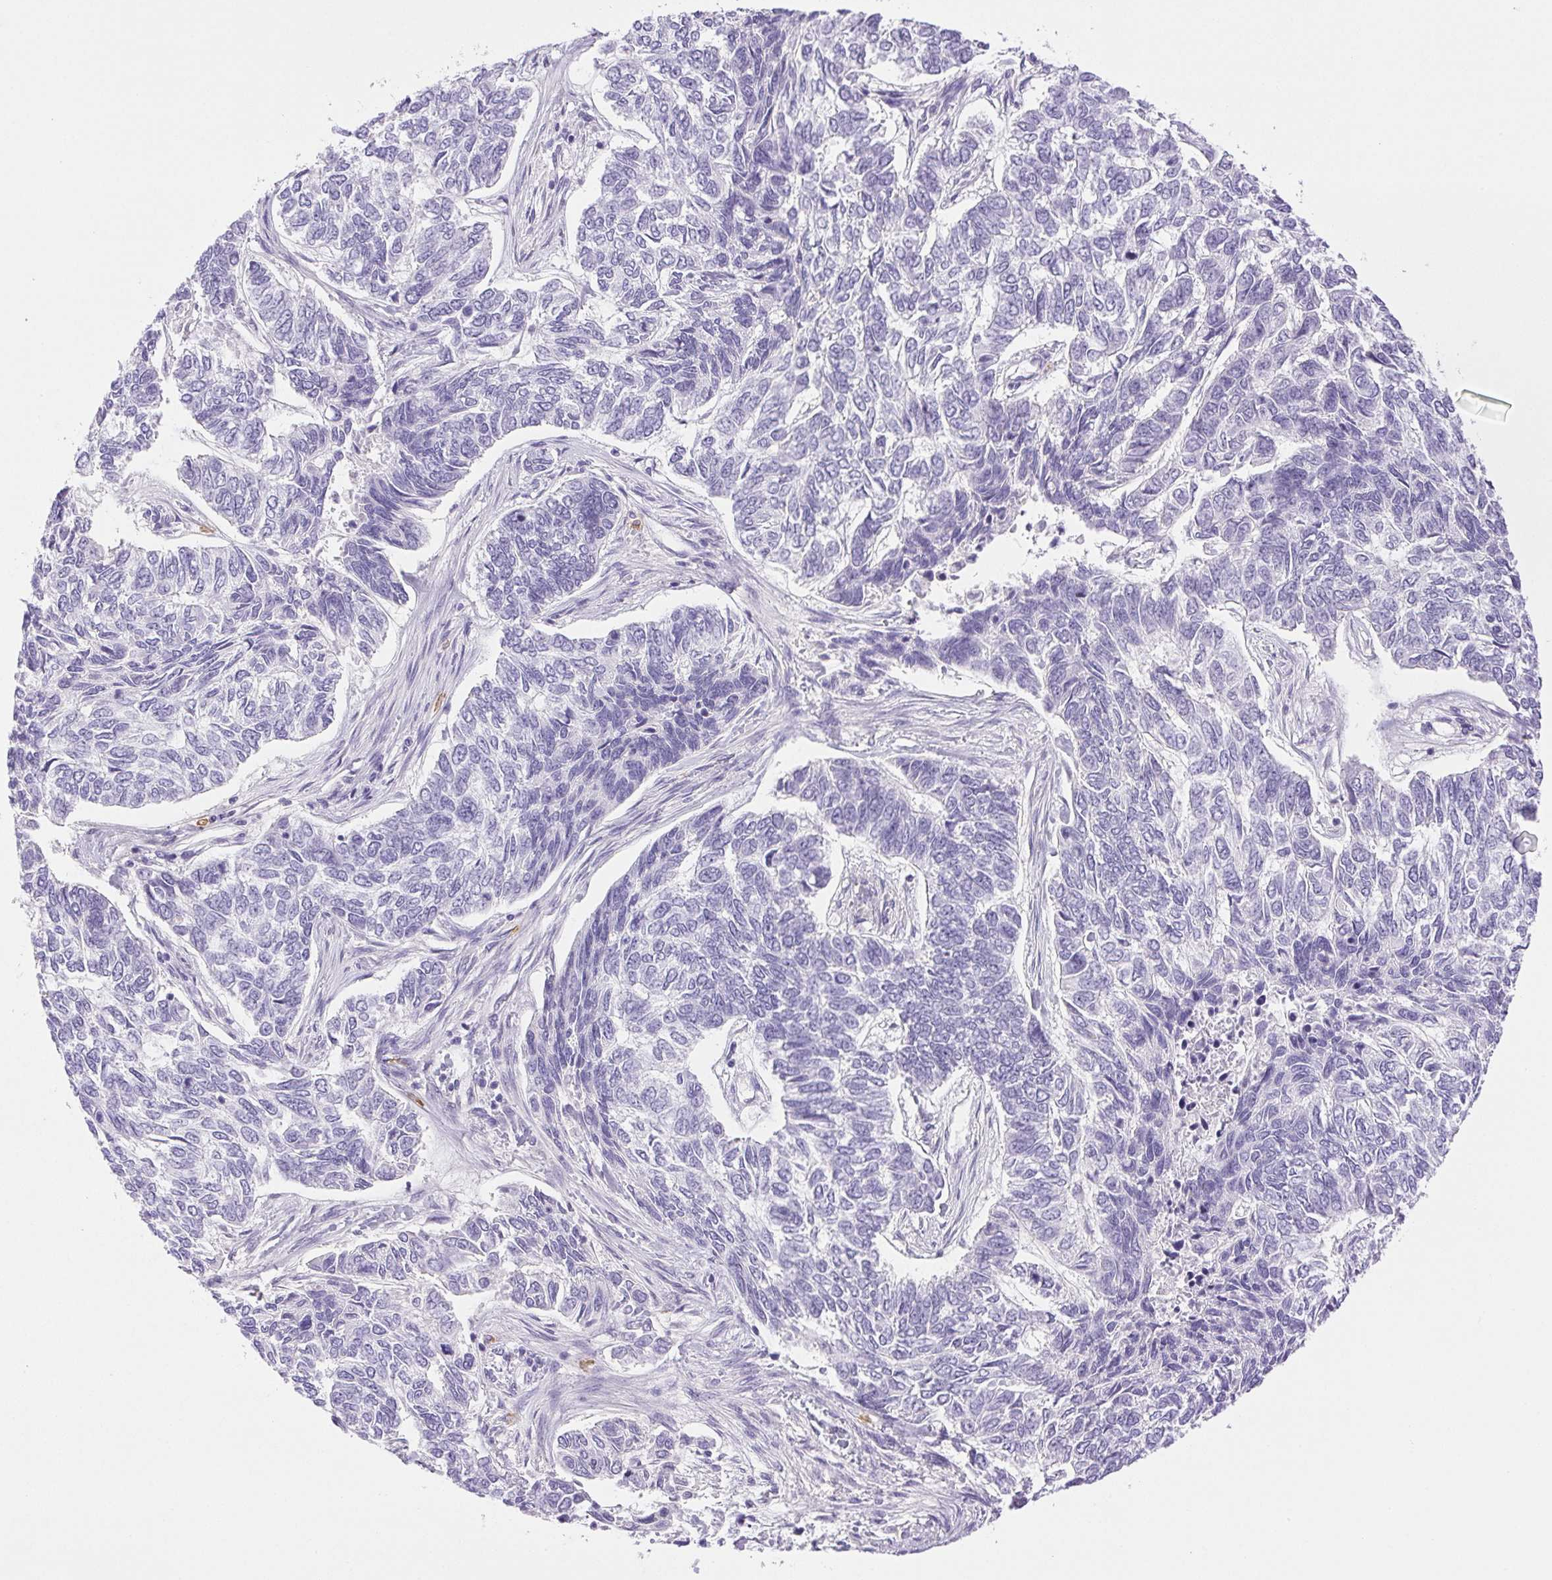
{"staining": {"intensity": "negative", "quantity": "none", "location": "none"}, "tissue": "skin cancer", "cell_type": "Tumor cells", "image_type": "cancer", "snomed": [{"axis": "morphology", "description": "Basal cell carcinoma"}, {"axis": "topography", "description": "Skin"}], "caption": "An immunohistochemistry micrograph of skin basal cell carcinoma is shown. There is no staining in tumor cells of skin basal cell carcinoma.", "gene": "PAPPA2", "patient": {"sex": "female", "age": 65}}